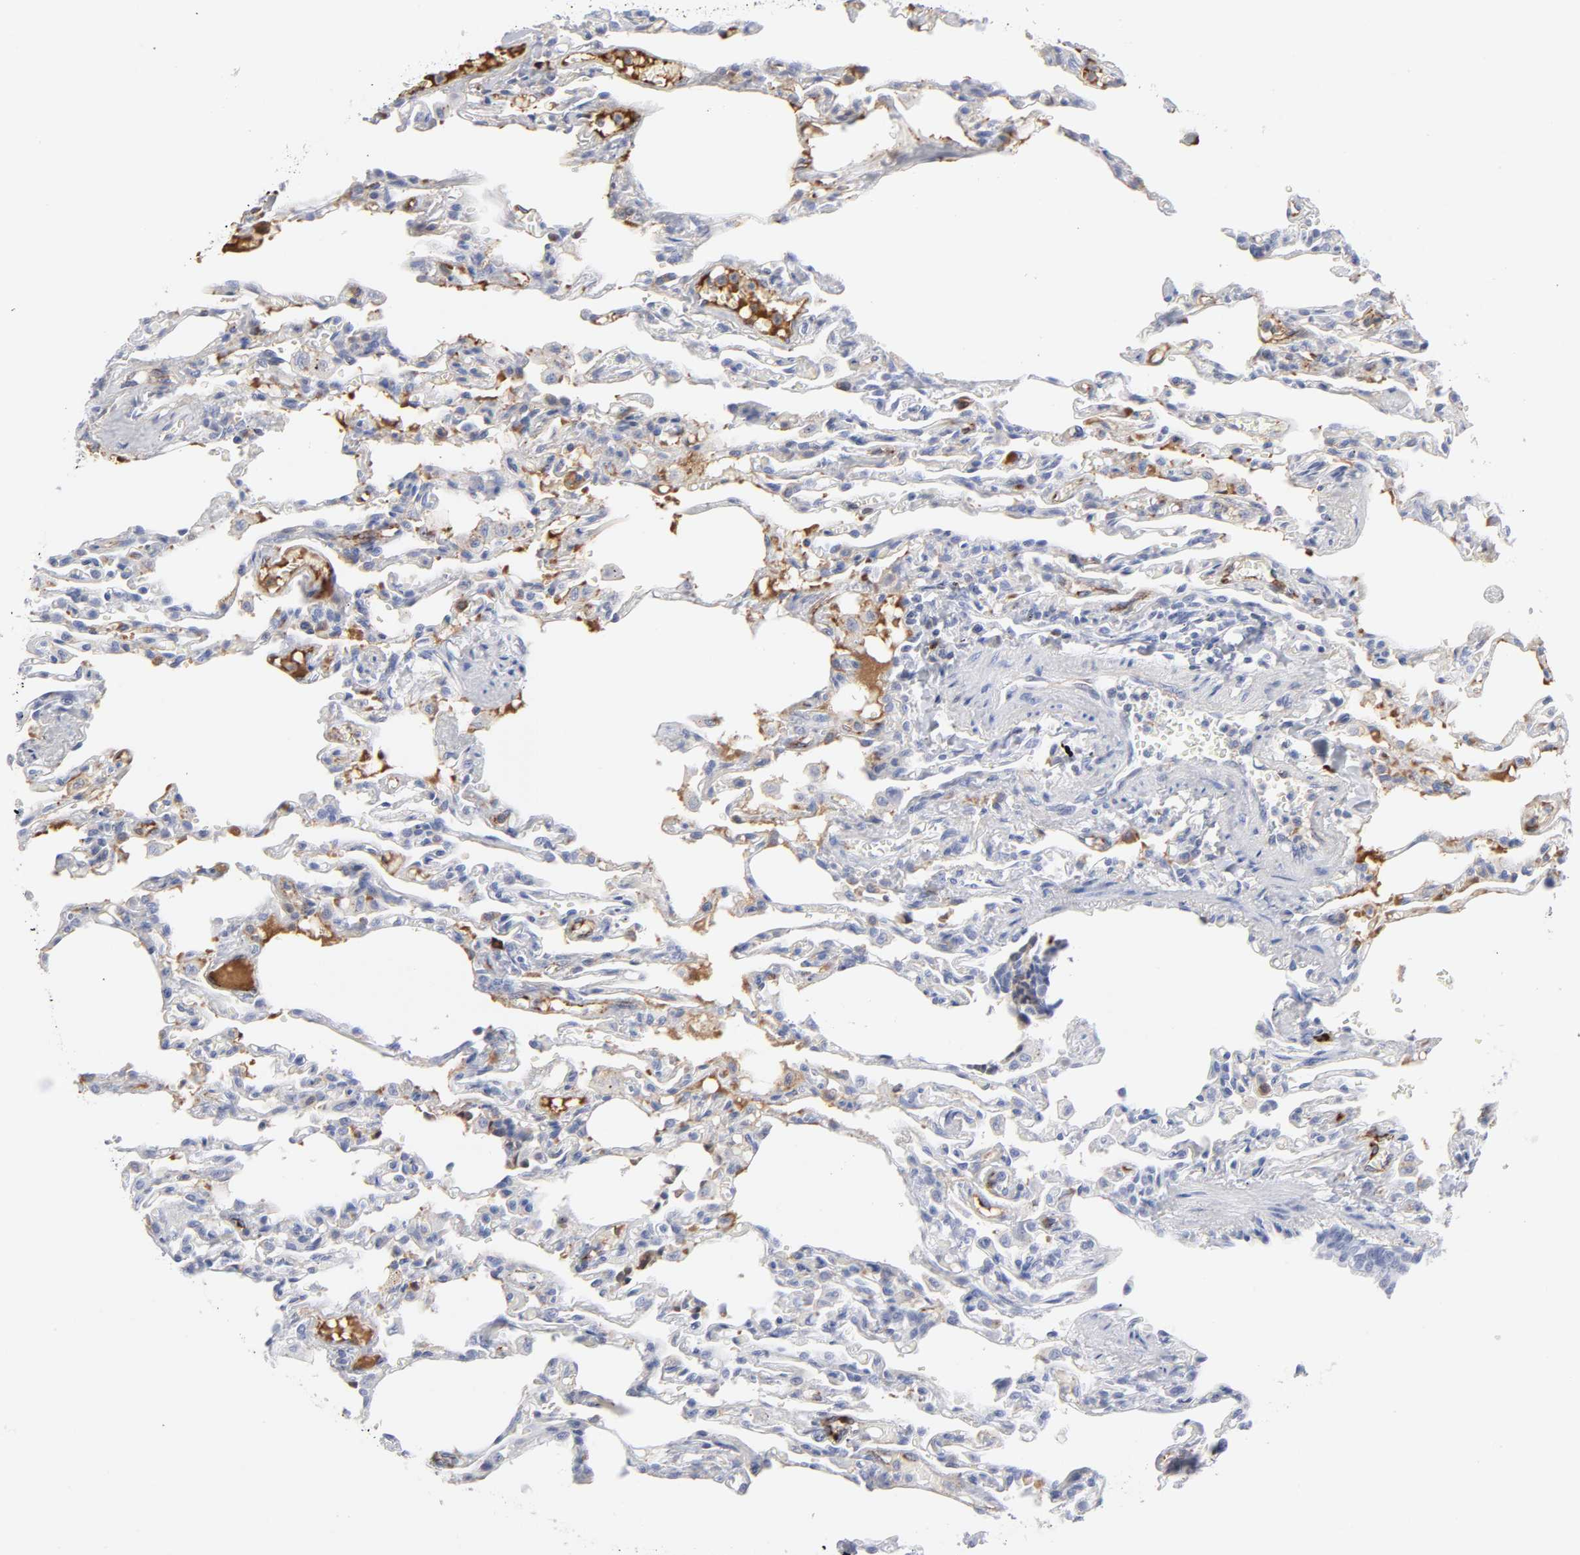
{"staining": {"intensity": "negative", "quantity": "none", "location": "none"}, "tissue": "lung", "cell_type": "Alveolar cells", "image_type": "normal", "snomed": [{"axis": "morphology", "description": "Normal tissue, NOS"}, {"axis": "topography", "description": "Lung"}], "caption": "Immunohistochemistry (IHC) image of unremarkable lung stained for a protein (brown), which demonstrates no staining in alveolar cells. (Brightfield microscopy of DAB (3,3'-diaminobenzidine) immunohistochemistry at high magnification).", "gene": "PLAT", "patient": {"sex": "male", "age": 21}}